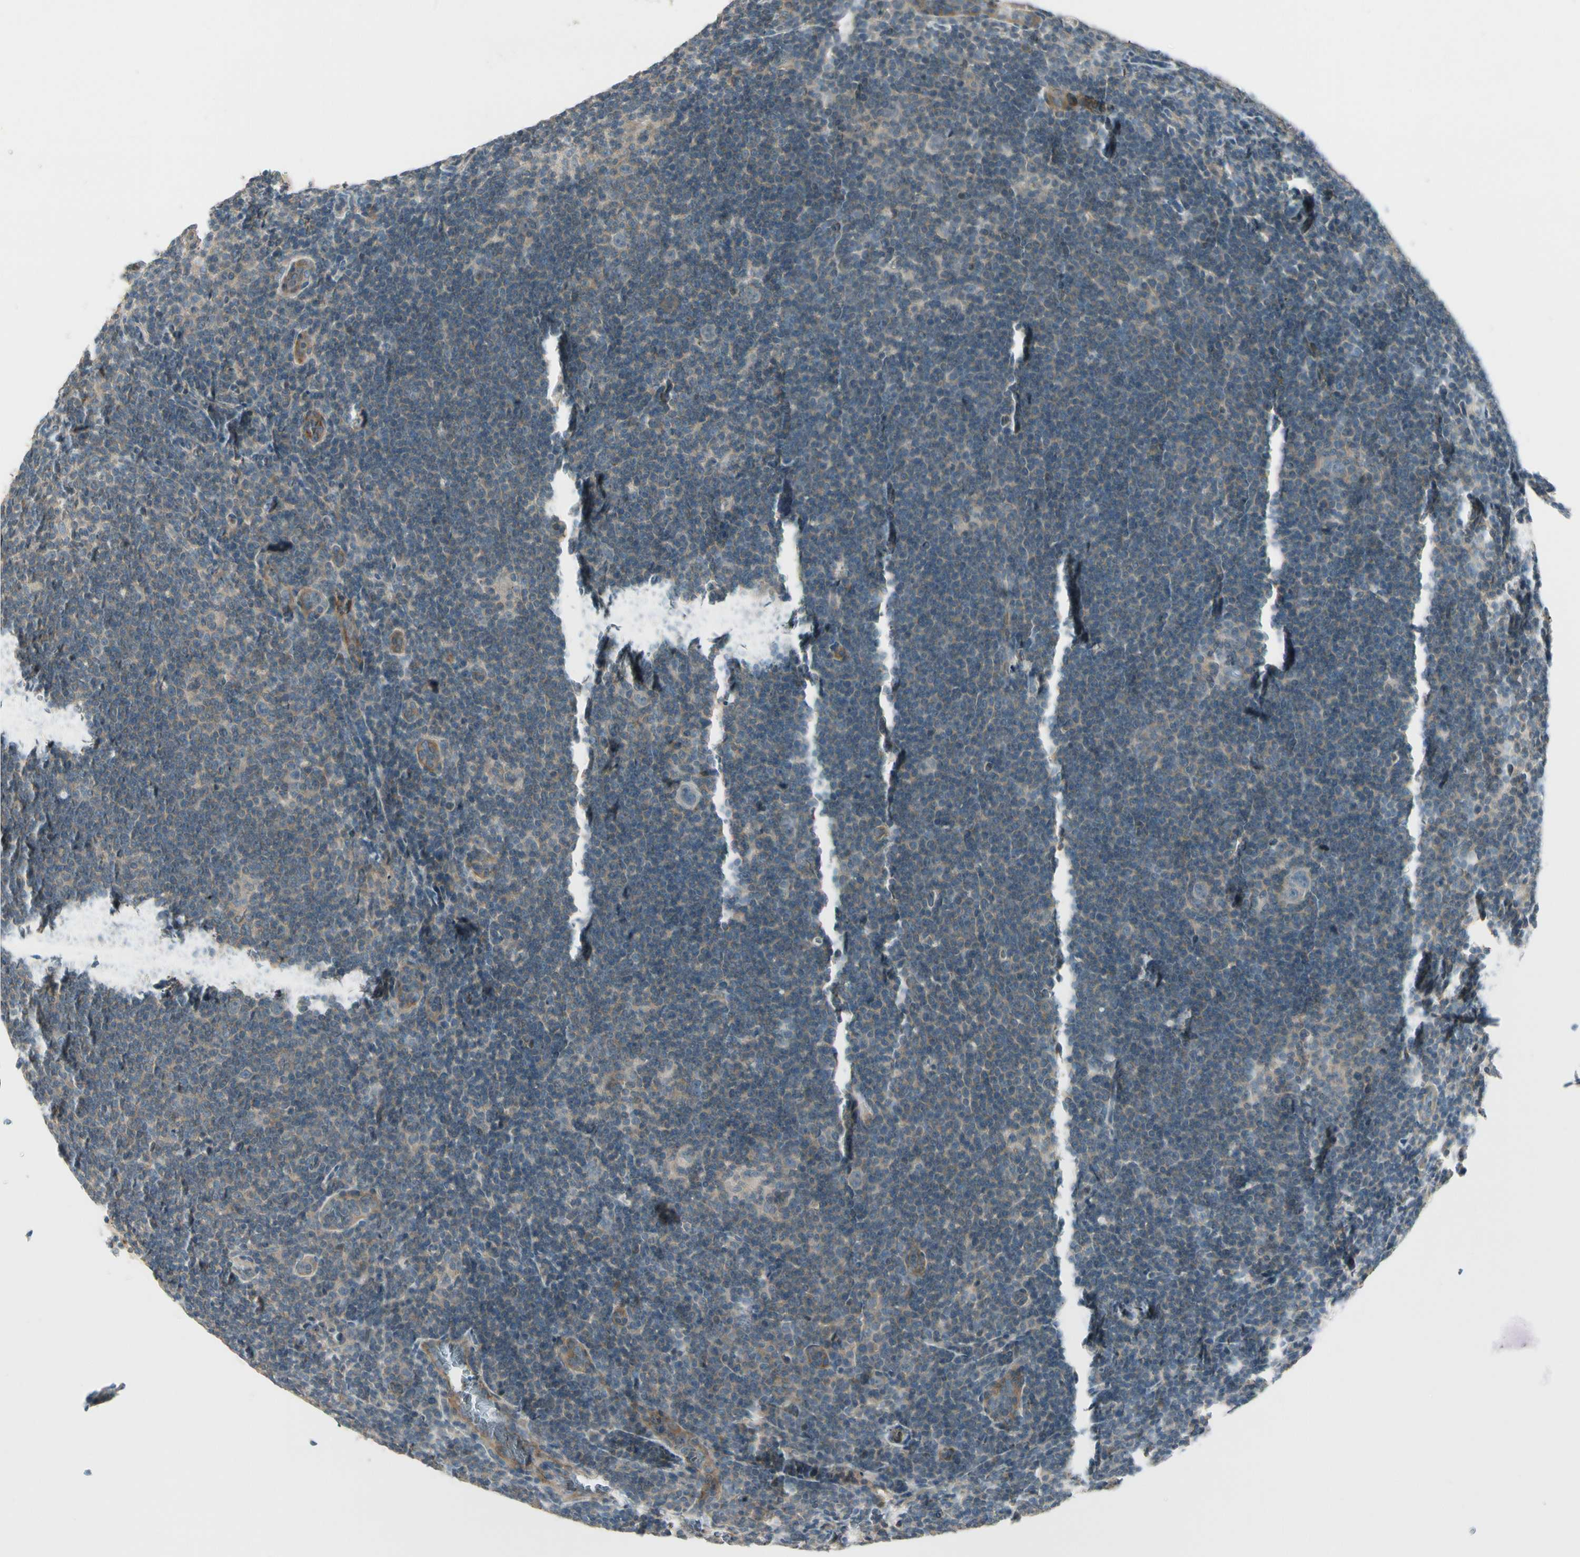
{"staining": {"intensity": "negative", "quantity": "none", "location": "none"}, "tissue": "lymphoma", "cell_type": "Tumor cells", "image_type": "cancer", "snomed": [{"axis": "morphology", "description": "Hodgkin's disease, NOS"}, {"axis": "topography", "description": "Lymph node"}], "caption": "This is an IHC image of lymphoma. There is no positivity in tumor cells.", "gene": "PPP3CB", "patient": {"sex": "female", "age": 57}}